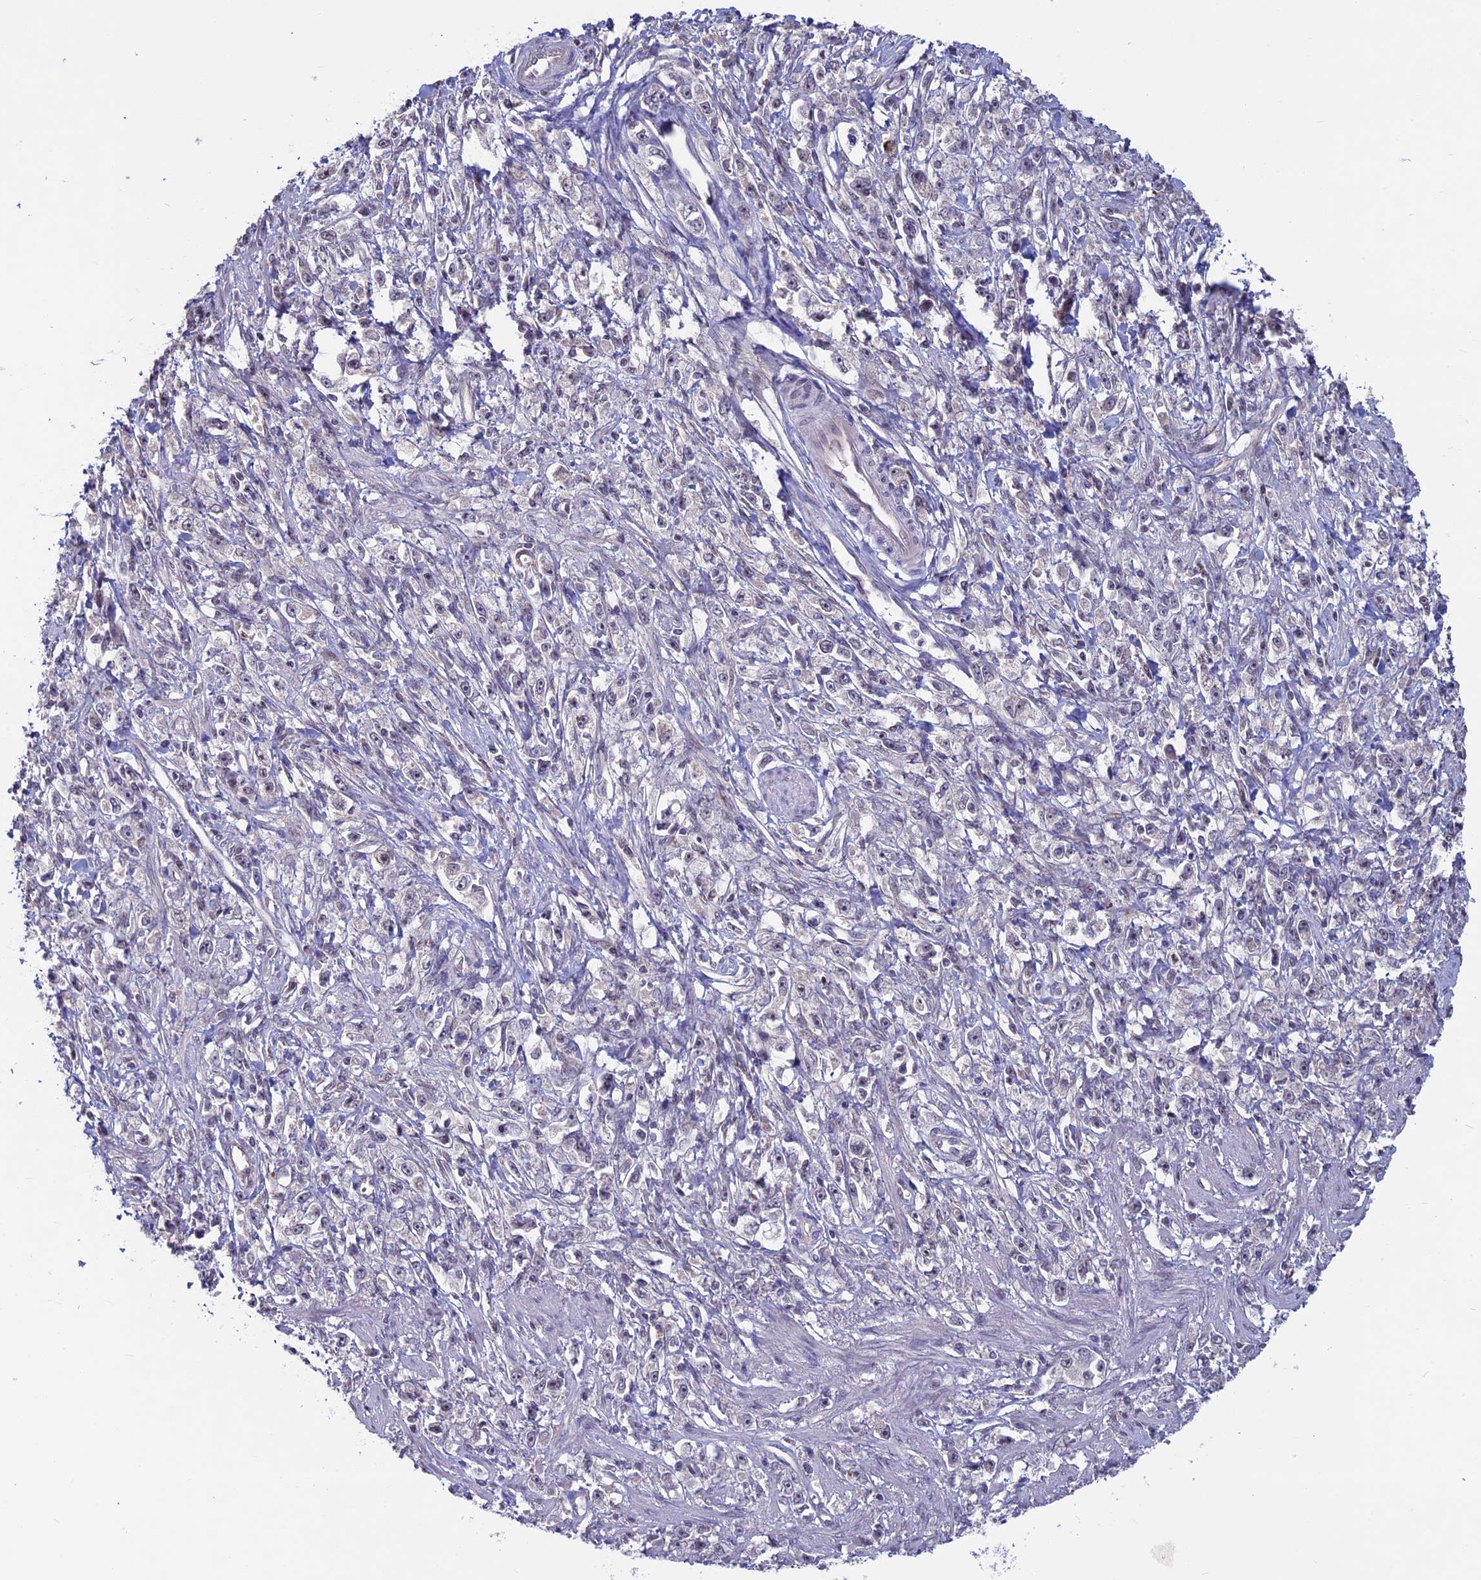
{"staining": {"intensity": "negative", "quantity": "none", "location": "none"}, "tissue": "stomach cancer", "cell_type": "Tumor cells", "image_type": "cancer", "snomed": [{"axis": "morphology", "description": "Adenocarcinoma, NOS"}, {"axis": "topography", "description": "Stomach"}], "caption": "This is an immunohistochemistry (IHC) image of stomach cancer. There is no positivity in tumor cells.", "gene": "SPIRE1", "patient": {"sex": "female", "age": 59}}